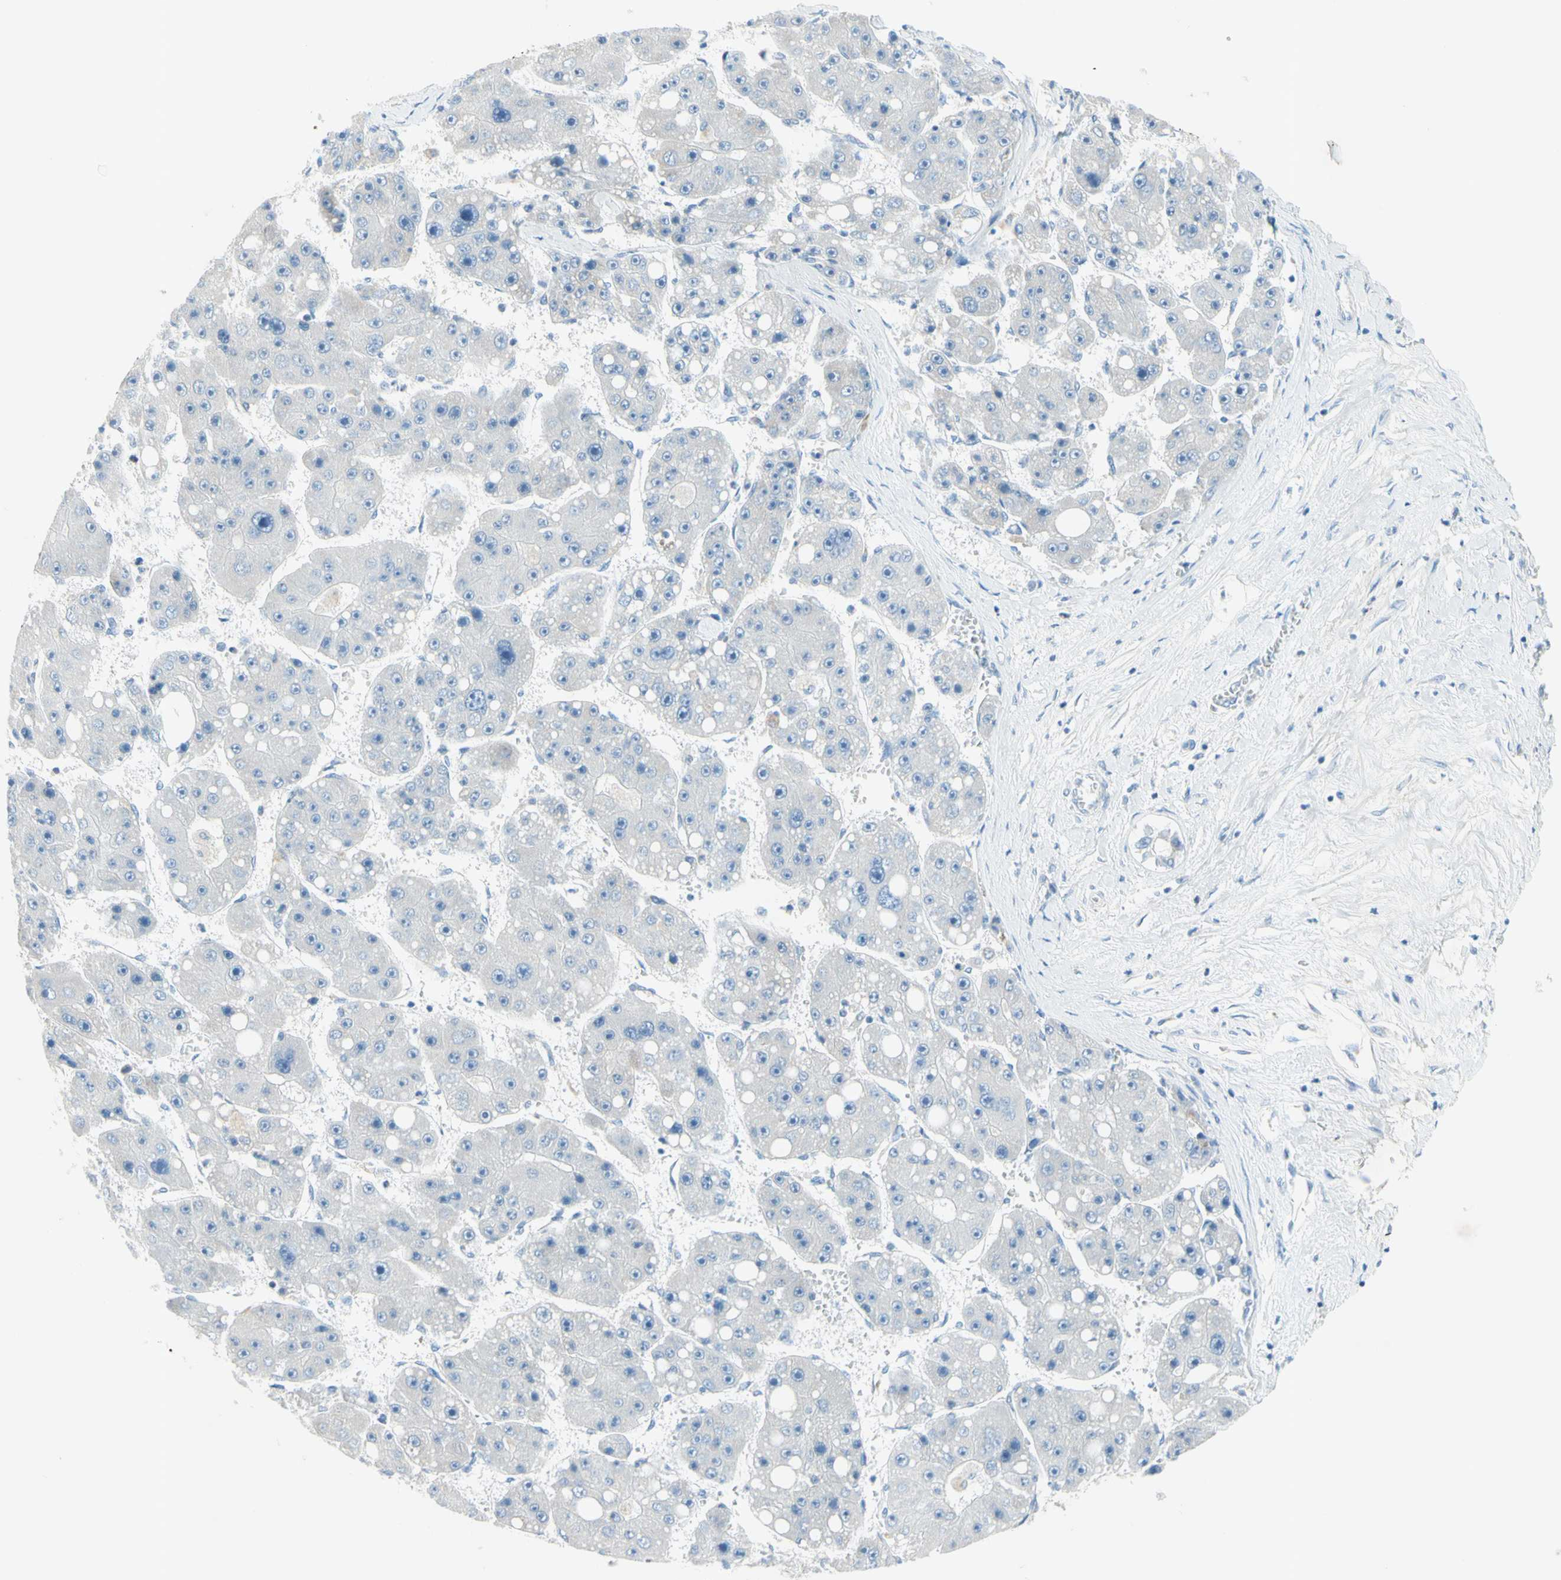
{"staining": {"intensity": "negative", "quantity": "none", "location": "none"}, "tissue": "liver cancer", "cell_type": "Tumor cells", "image_type": "cancer", "snomed": [{"axis": "morphology", "description": "Carcinoma, Hepatocellular, NOS"}, {"axis": "topography", "description": "Liver"}], "caption": "Histopathology image shows no protein positivity in tumor cells of liver cancer tissue. (DAB immunohistochemistry (IHC) visualized using brightfield microscopy, high magnification).", "gene": "MFF", "patient": {"sex": "female", "age": 61}}